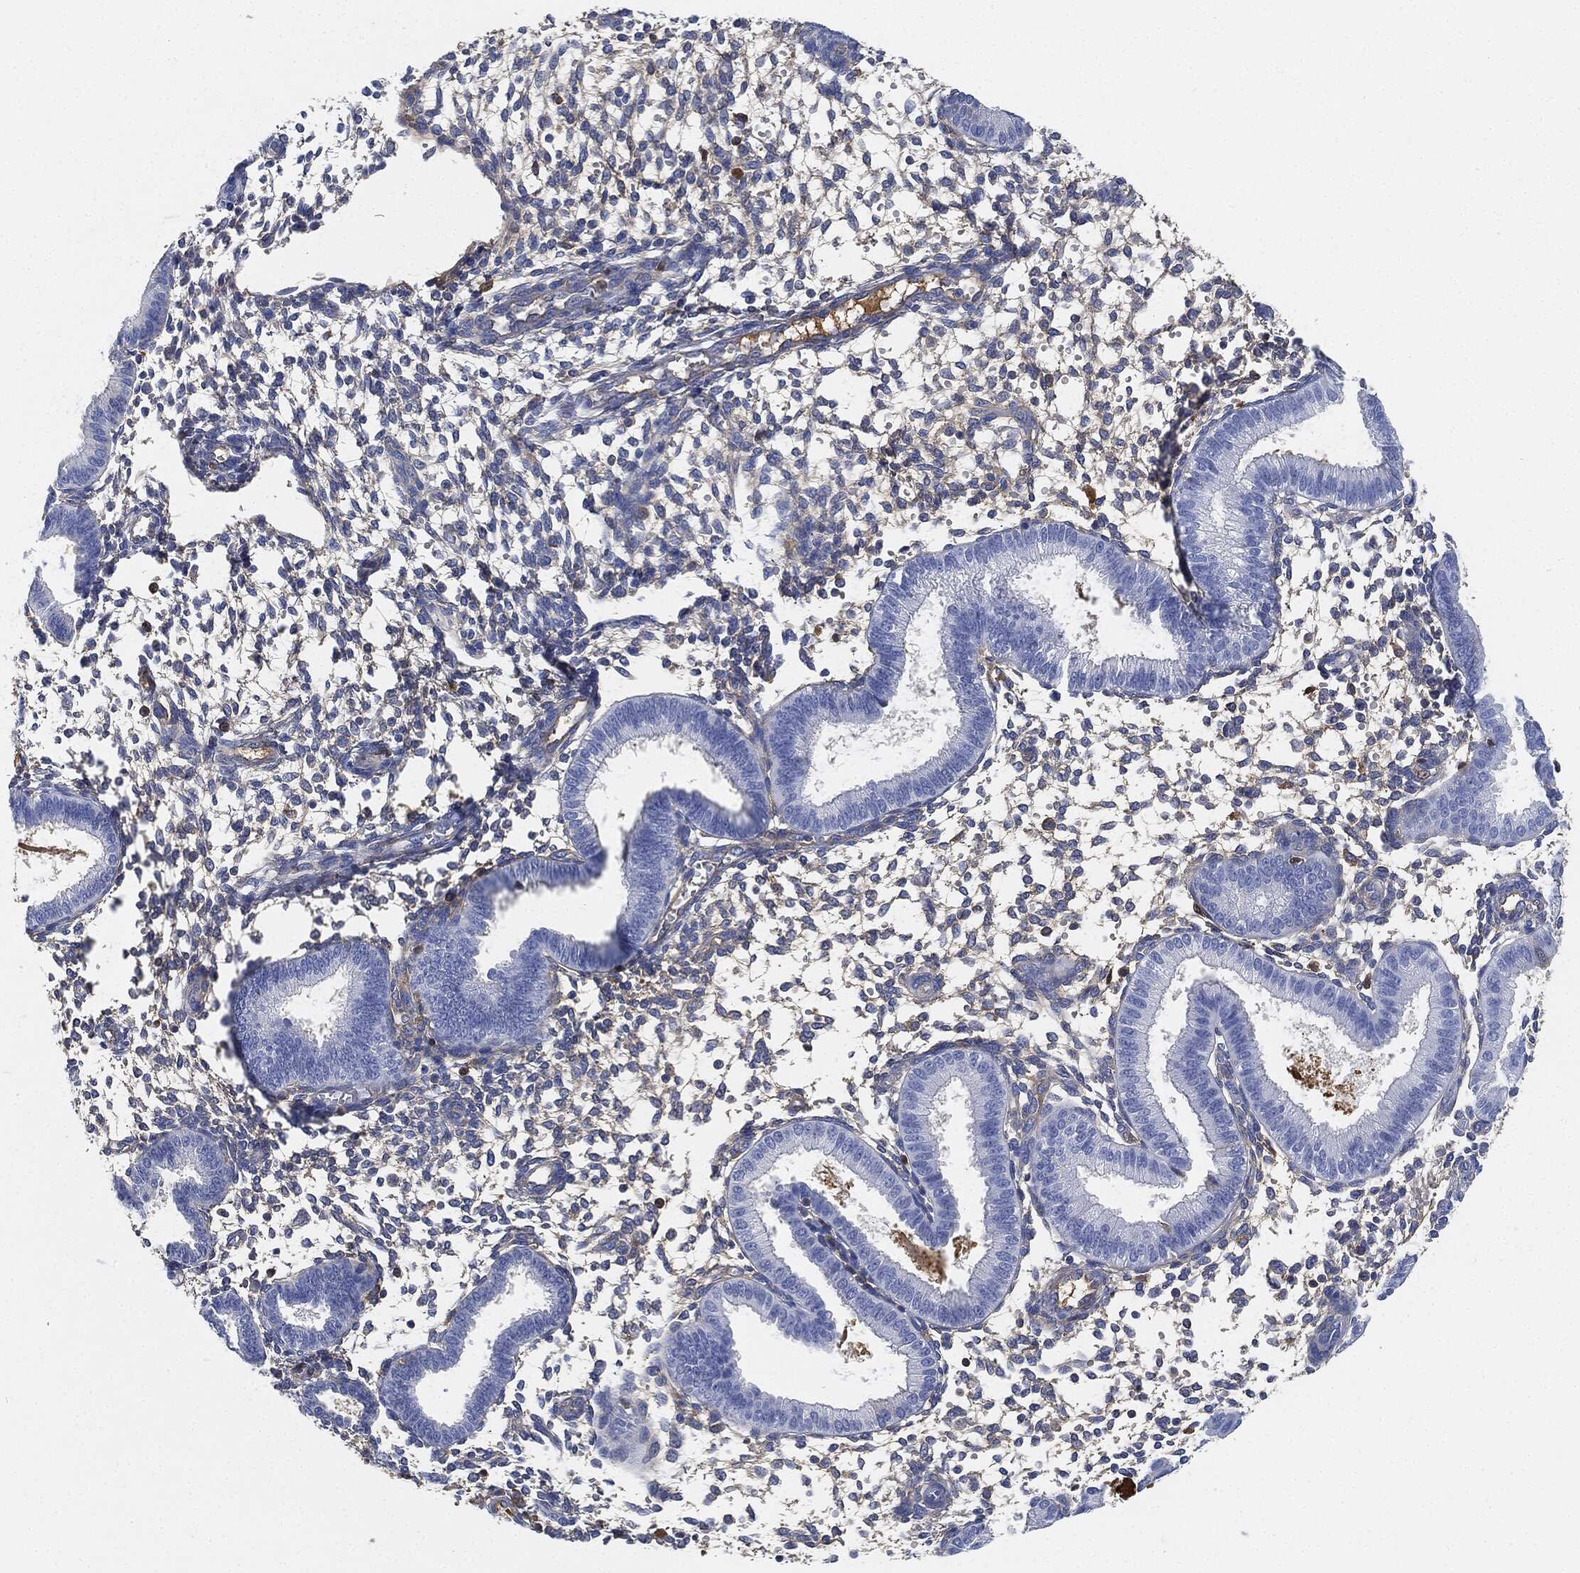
{"staining": {"intensity": "negative", "quantity": "none", "location": "none"}, "tissue": "endometrium", "cell_type": "Cells in endometrial stroma", "image_type": "normal", "snomed": [{"axis": "morphology", "description": "Normal tissue, NOS"}, {"axis": "topography", "description": "Endometrium"}], "caption": "IHC of unremarkable human endometrium displays no staining in cells in endometrial stroma. Nuclei are stained in blue.", "gene": "IGLV6", "patient": {"sex": "female", "age": 43}}